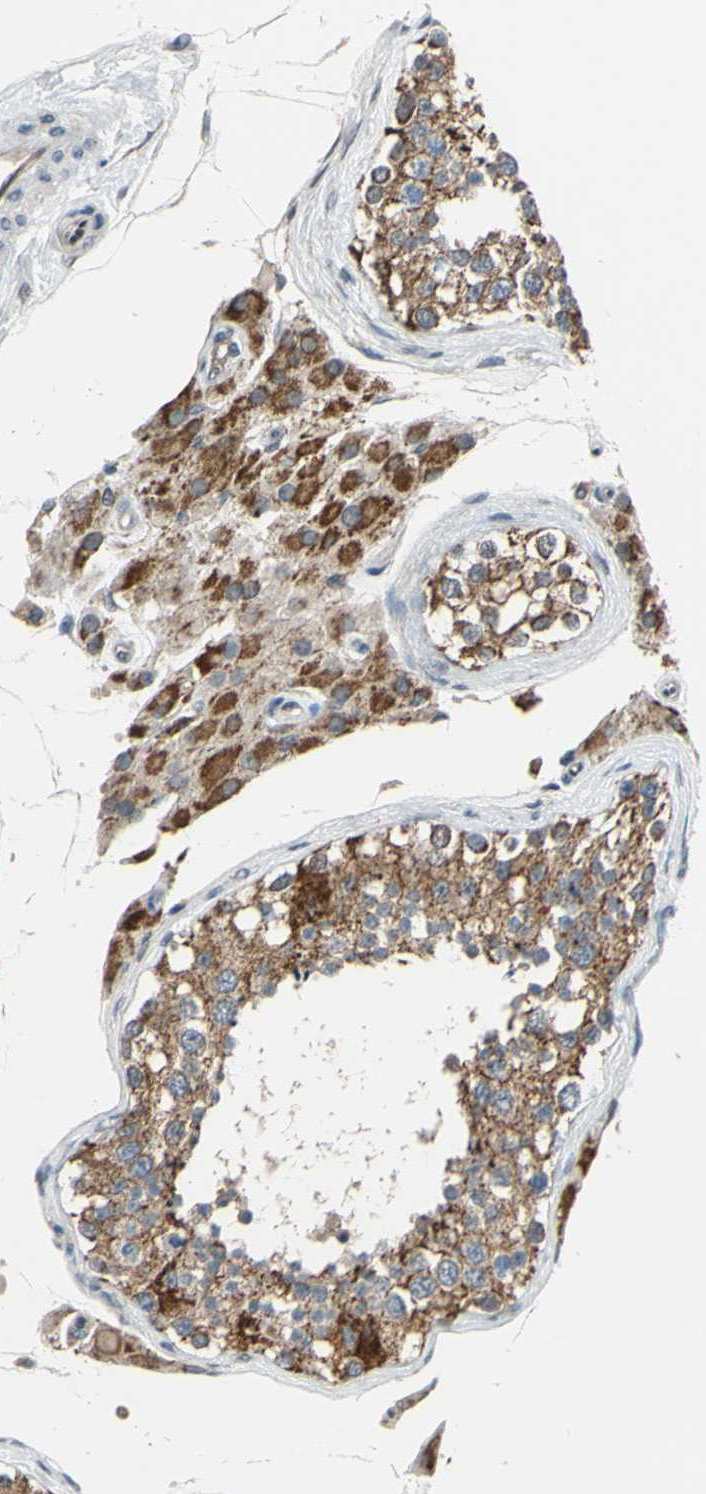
{"staining": {"intensity": "moderate", "quantity": ">75%", "location": "cytoplasmic/membranous"}, "tissue": "testis", "cell_type": "Cells in seminiferous ducts", "image_type": "normal", "snomed": [{"axis": "morphology", "description": "Normal tissue, NOS"}, {"axis": "topography", "description": "Testis"}], "caption": "High-power microscopy captured an immunohistochemistry (IHC) image of benign testis, revealing moderate cytoplasmic/membranous staining in approximately >75% of cells in seminiferous ducts.", "gene": "SP4", "patient": {"sex": "male", "age": 68}}